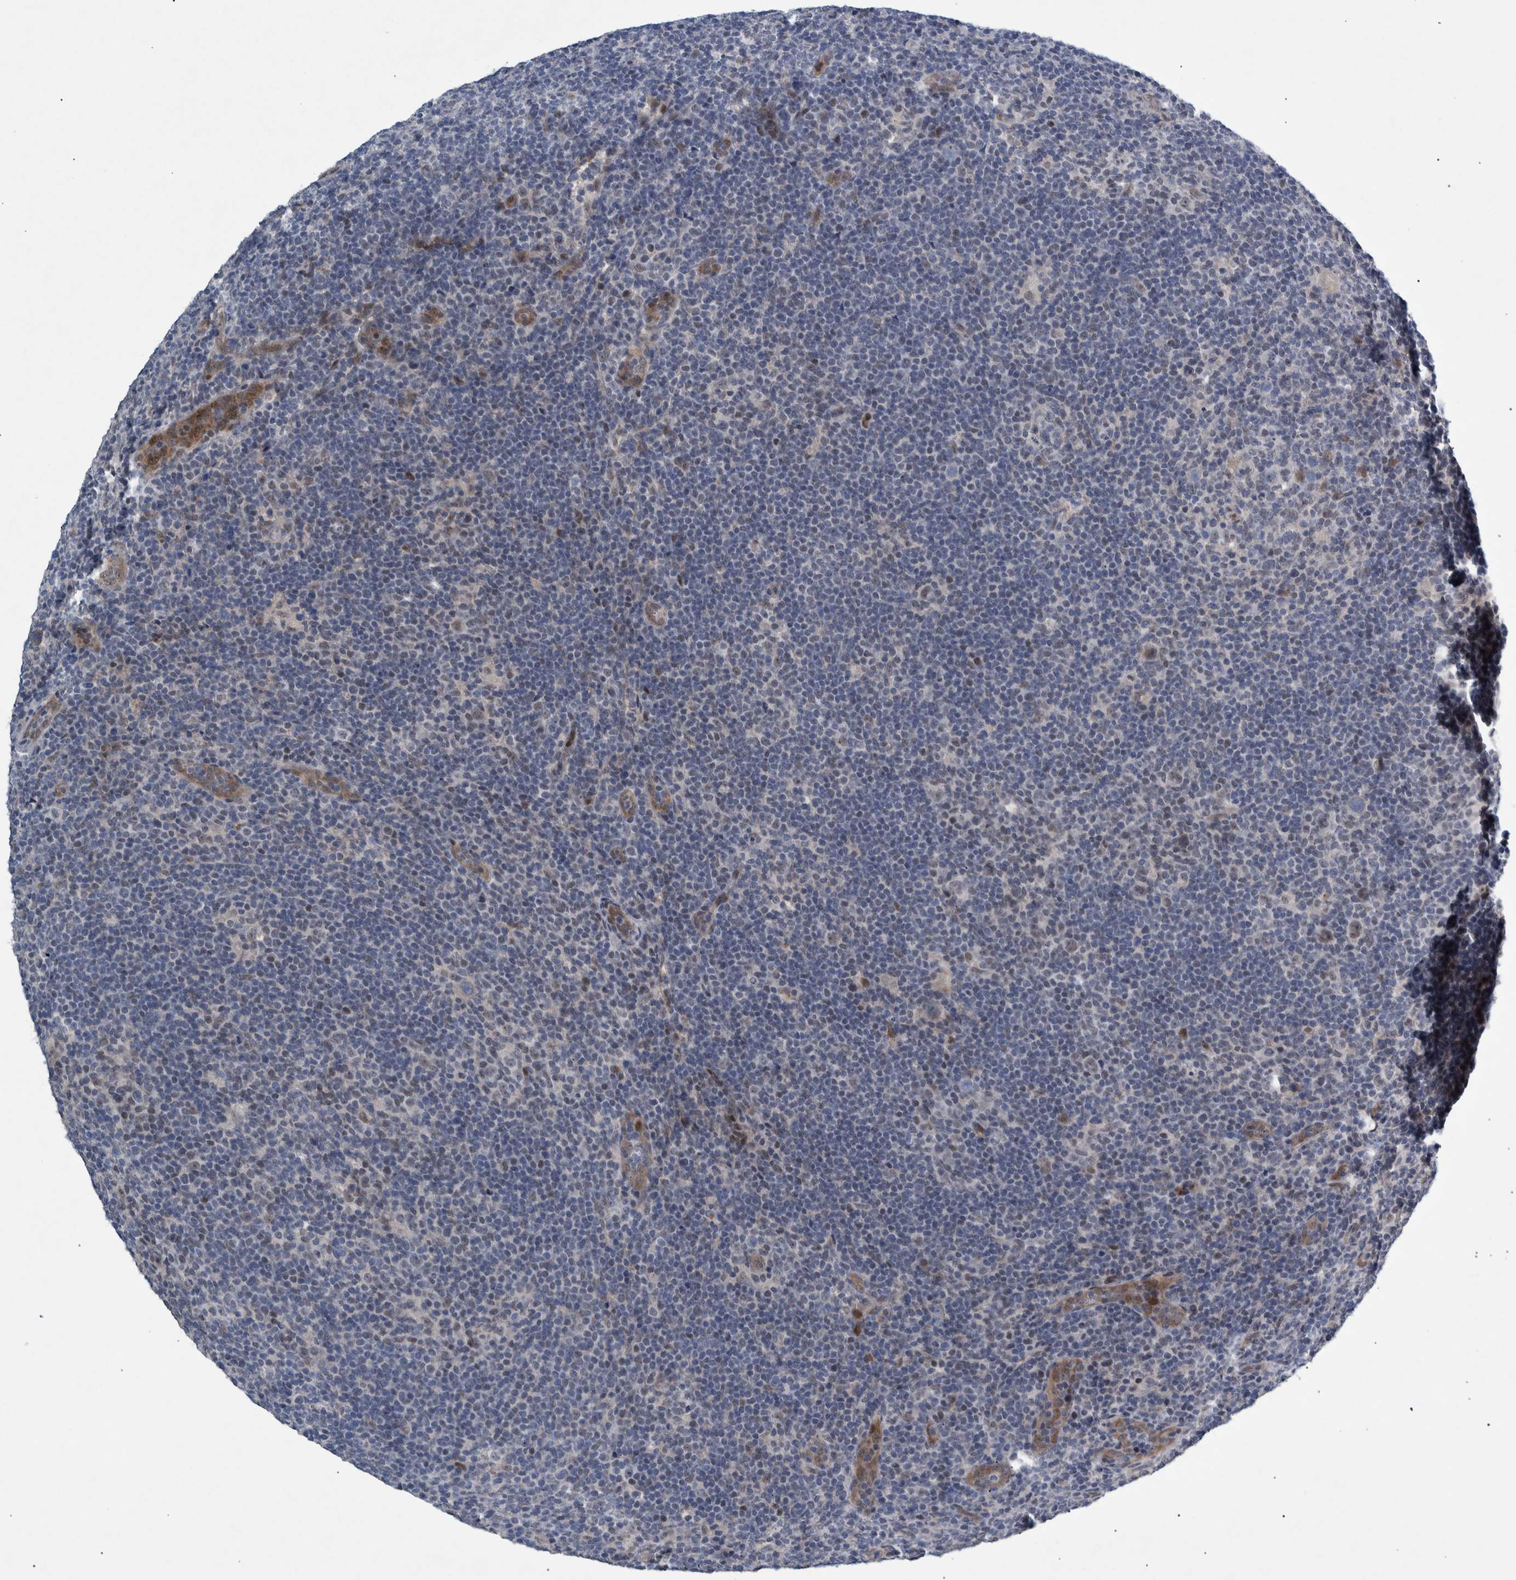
{"staining": {"intensity": "weak", "quantity": "25%-75%", "location": "nuclear"}, "tissue": "lymphoma", "cell_type": "Tumor cells", "image_type": "cancer", "snomed": [{"axis": "morphology", "description": "Hodgkin's disease, NOS"}, {"axis": "topography", "description": "Lymph node"}], "caption": "Brown immunohistochemical staining in Hodgkin's disease exhibits weak nuclear positivity in about 25%-75% of tumor cells. The protein is shown in brown color, while the nuclei are stained blue.", "gene": "ESRP1", "patient": {"sex": "female", "age": 57}}